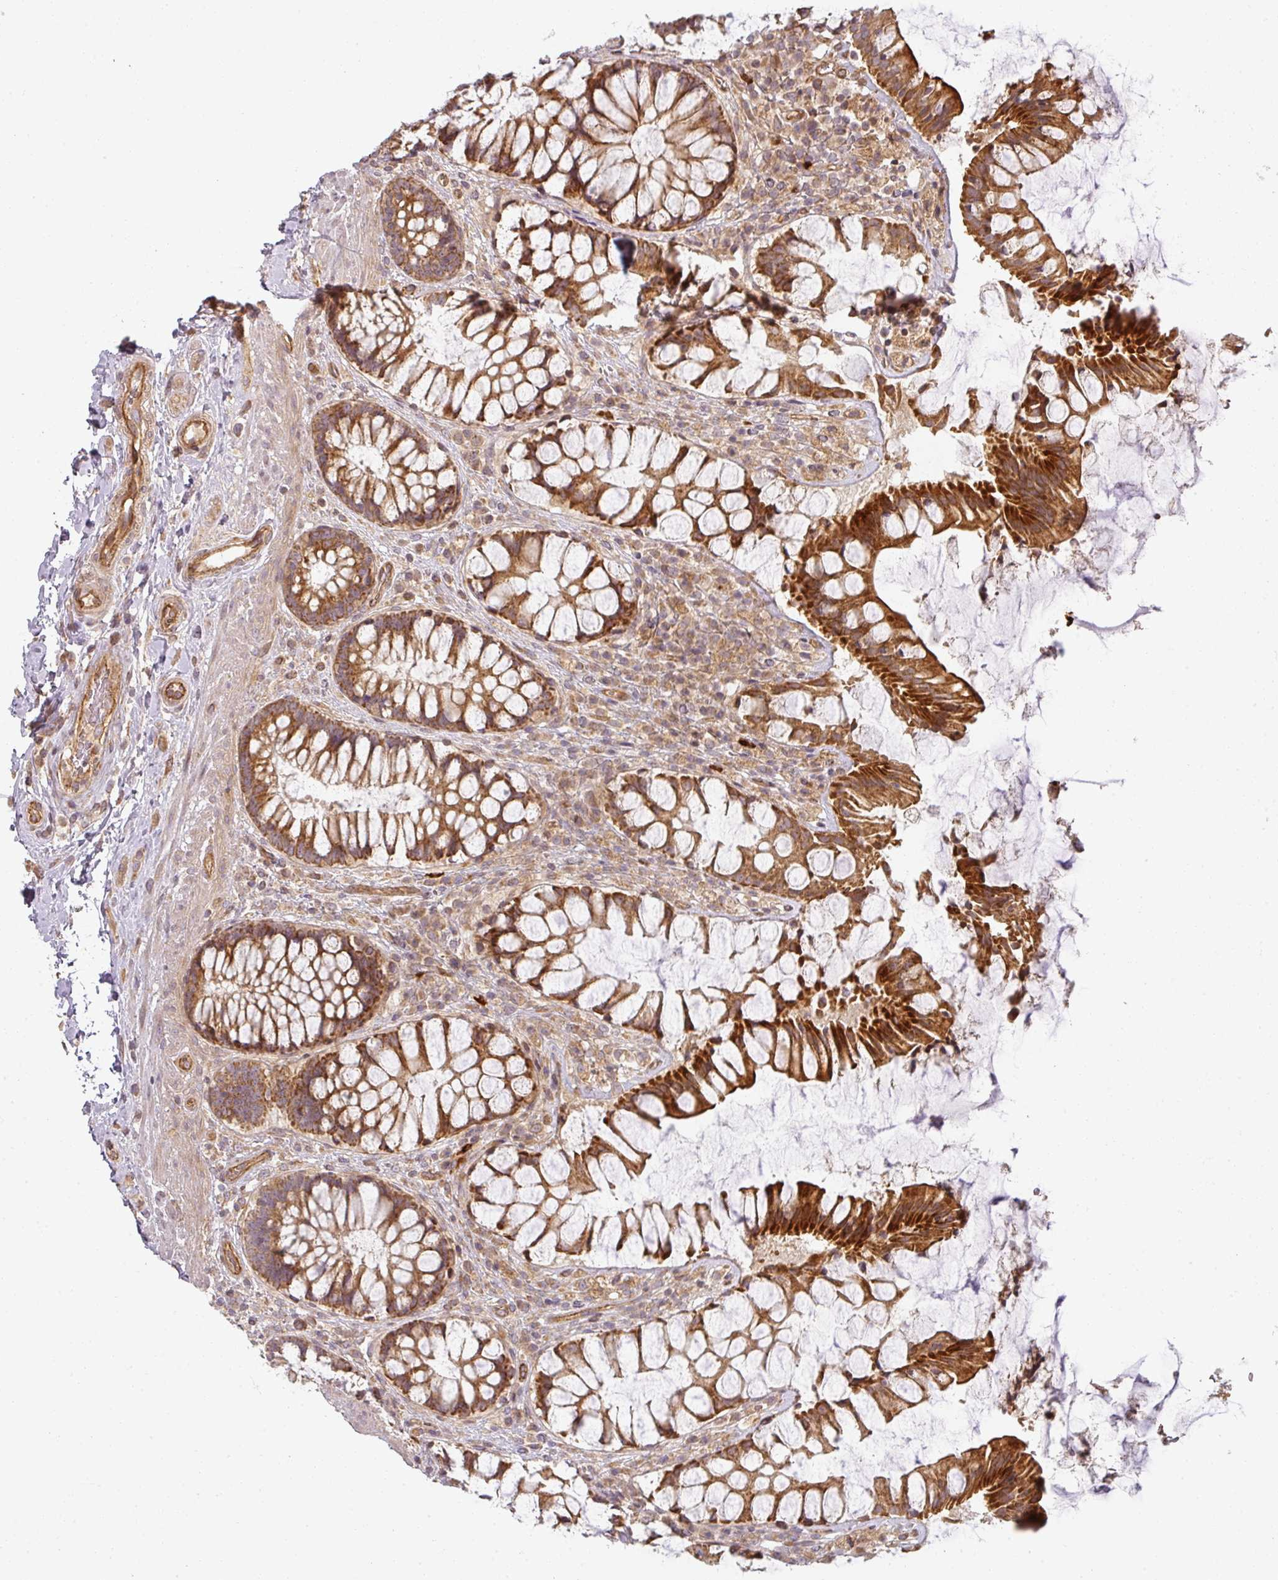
{"staining": {"intensity": "strong", "quantity": ">75%", "location": "cytoplasmic/membranous"}, "tissue": "rectum", "cell_type": "Glandular cells", "image_type": "normal", "snomed": [{"axis": "morphology", "description": "Normal tissue, NOS"}, {"axis": "topography", "description": "Rectum"}], "caption": "Rectum stained with DAB immunohistochemistry (IHC) displays high levels of strong cytoplasmic/membranous positivity in about >75% of glandular cells. The staining was performed using DAB (3,3'-diaminobenzidine) to visualize the protein expression in brown, while the nuclei were stained in blue with hematoxylin (Magnification: 20x).", "gene": "CNOT1", "patient": {"sex": "female", "age": 58}}